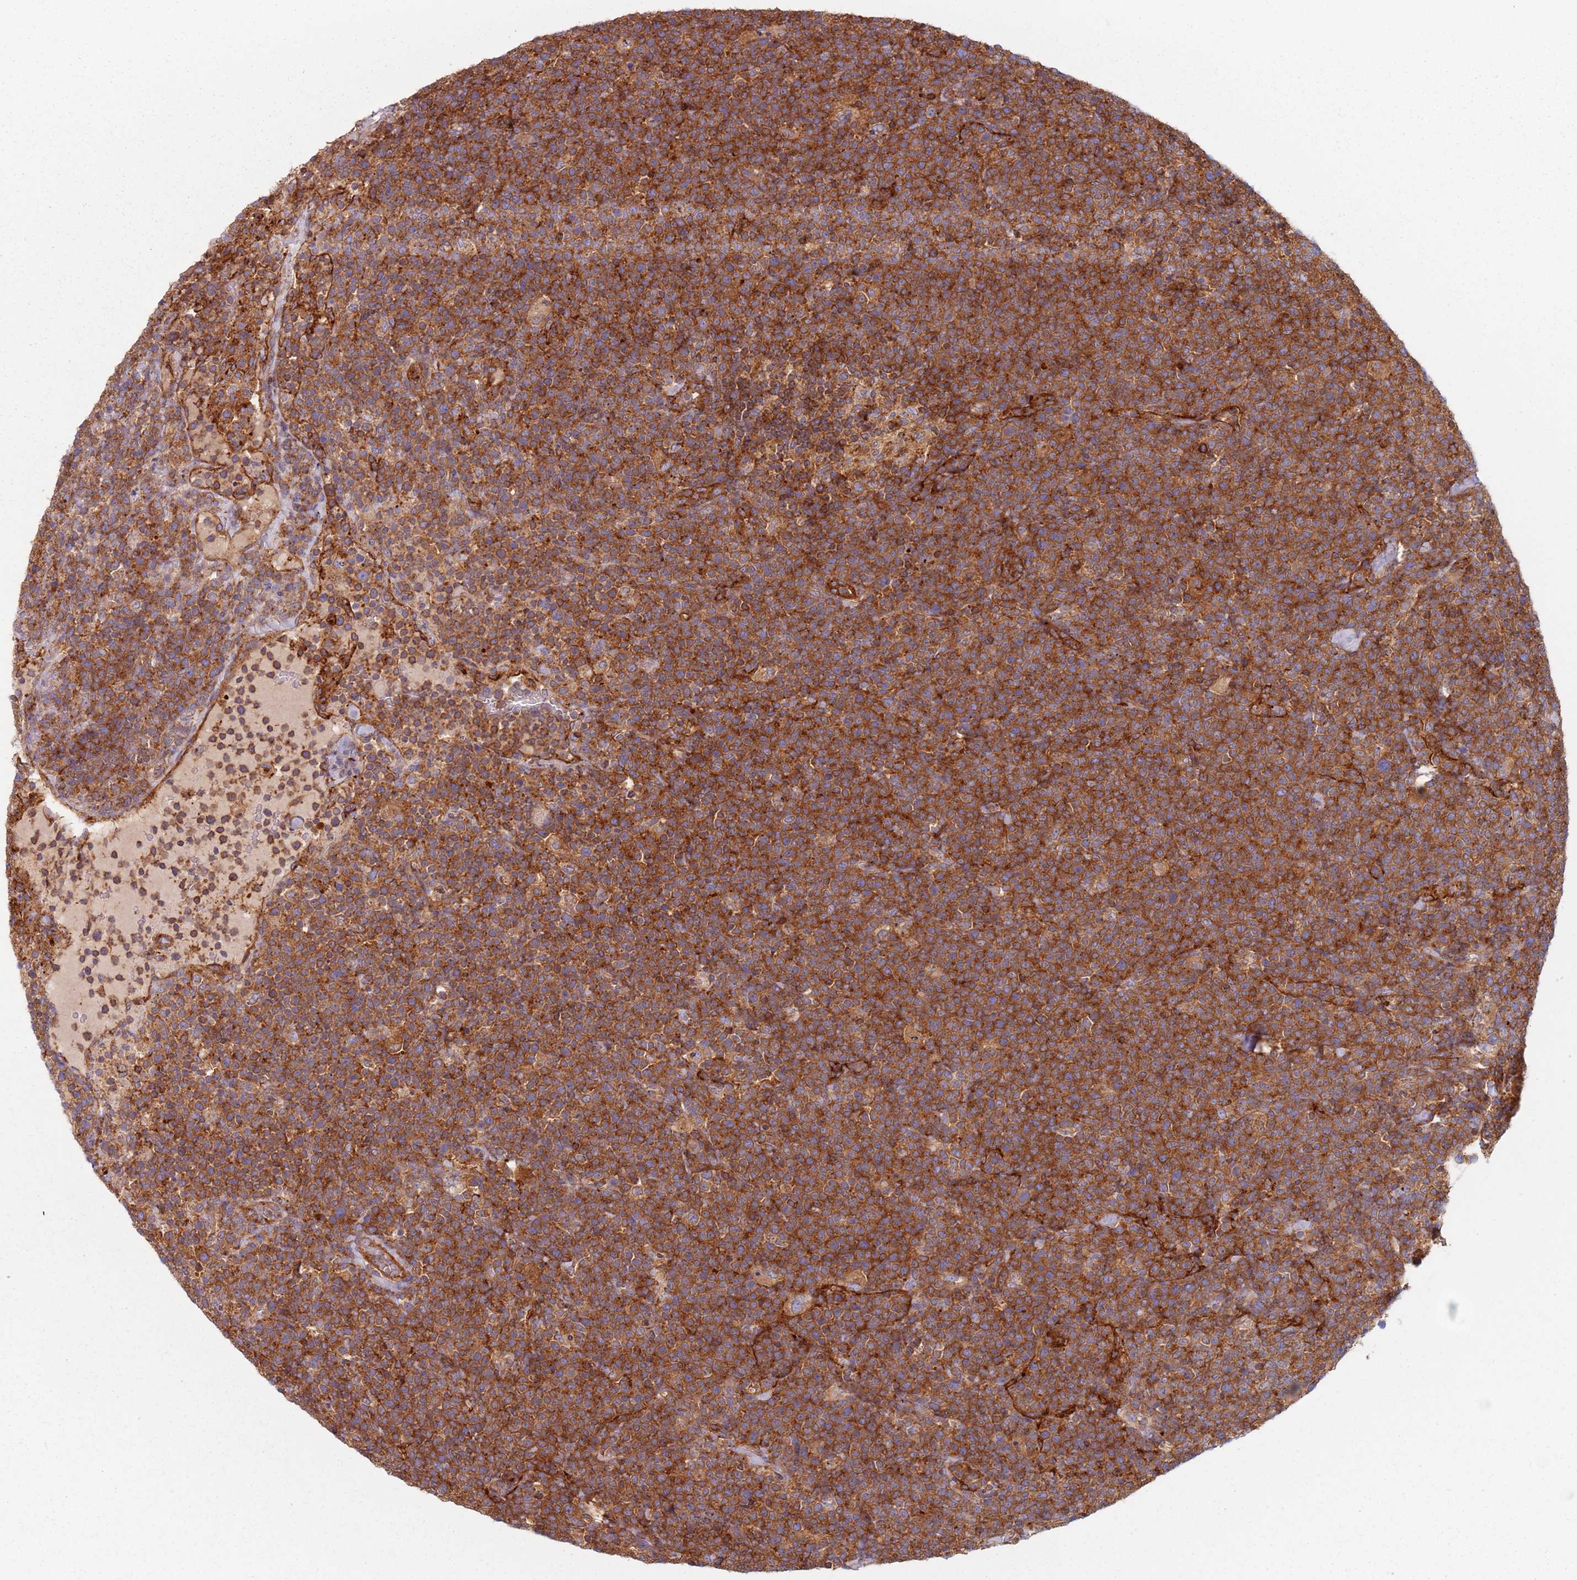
{"staining": {"intensity": "strong", "quantity": ">75%", "location": "cytoplasmic/membranous"}, "tissue": "lymphoma", "cell_type": "Tumor cells", "image_type": "cancer", "snomed": [{"axis": "morphology", "description": "Malignant lymphoma, non-Hodgkin's type, High grade"}, {"axis": "topography", "description": "Lymph node"}], "caption": "Brown immunohistochemical staining in human lymphoma reveals strong cytoplasmic/membranous positivity in about >75% of tumor cells.", "gene": "TPD52L2", "patient": {"sex": "male", "age": 61}}